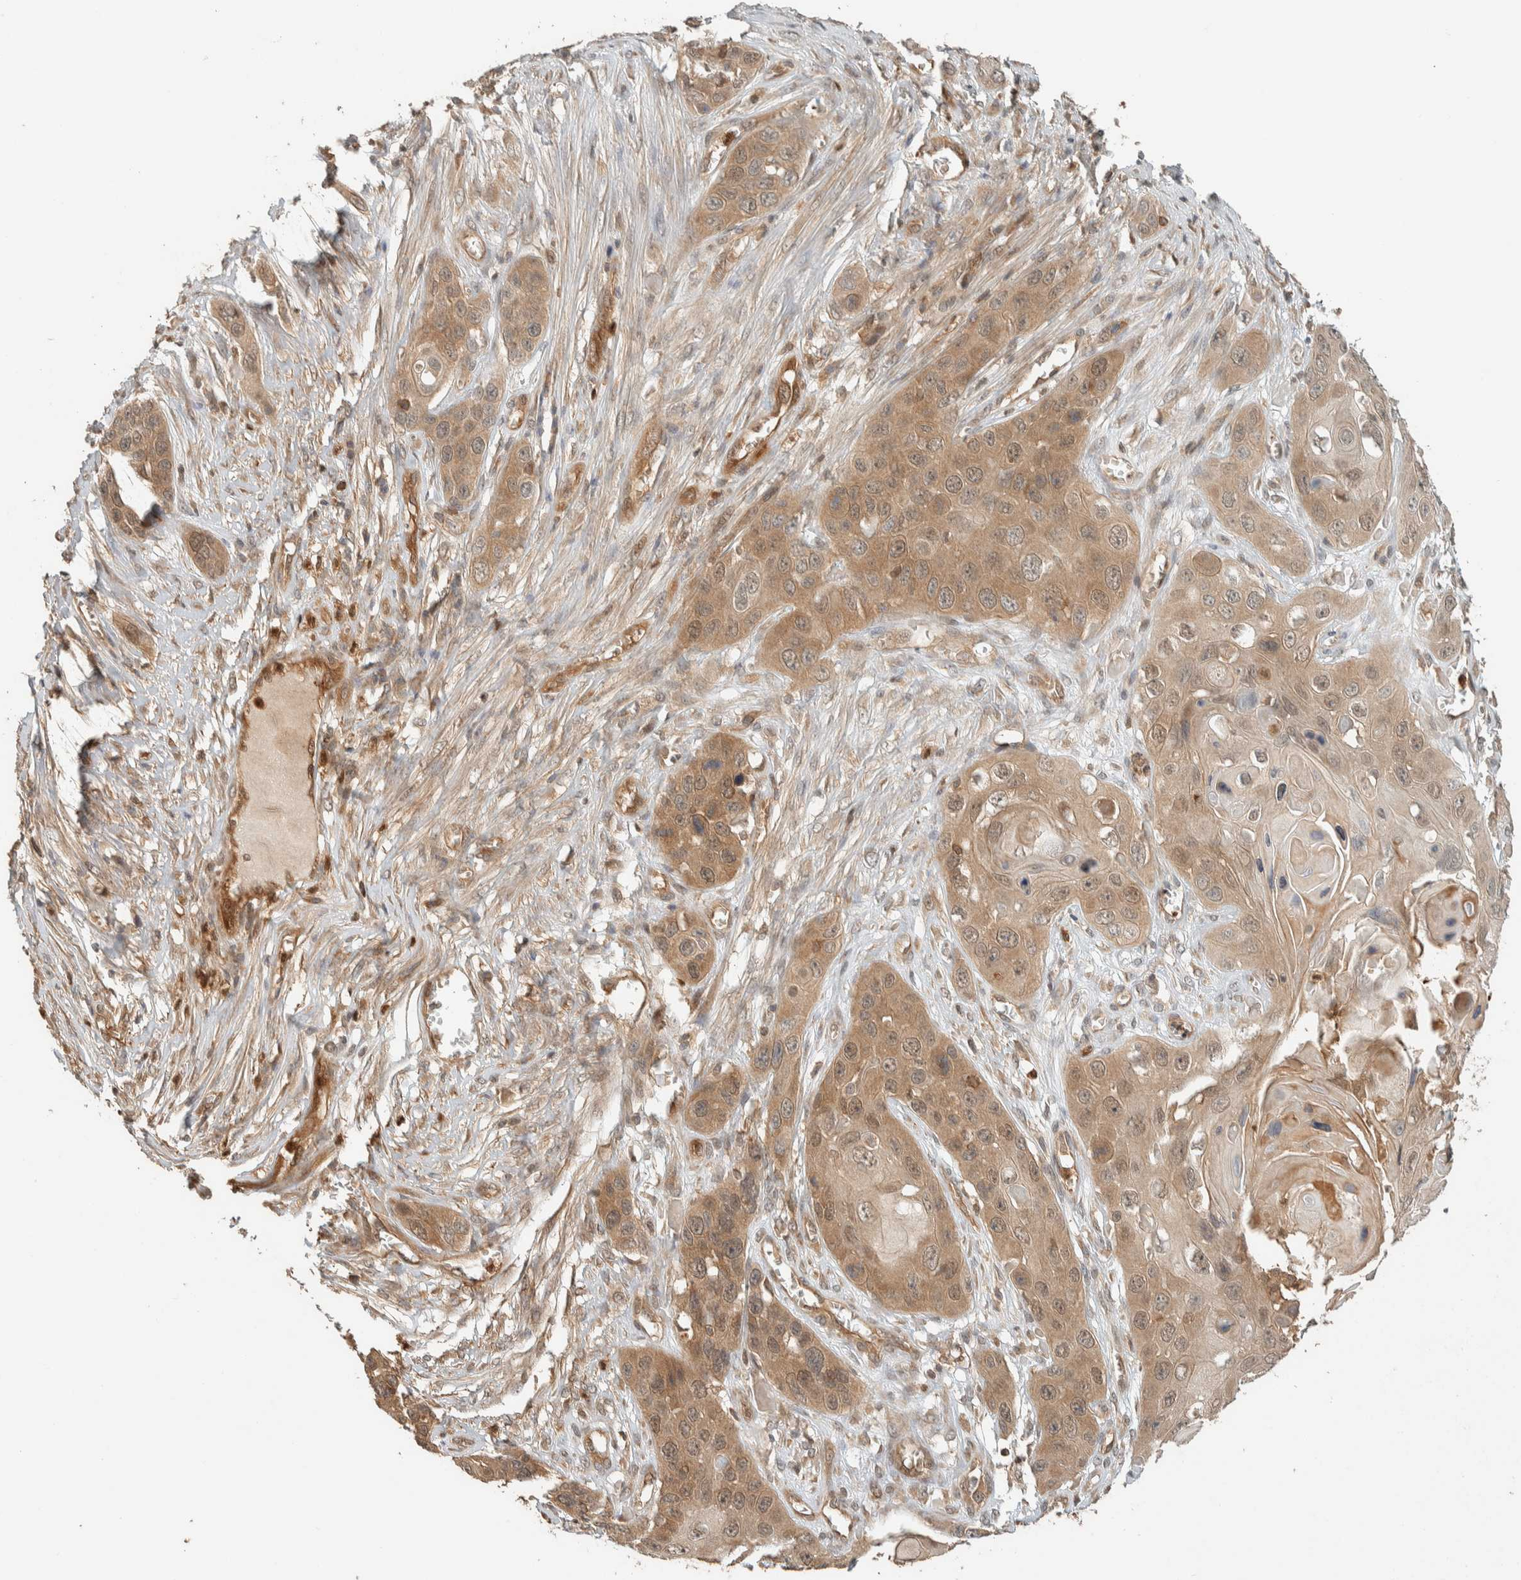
{"staining": {"intensity": "moderate", "quantity": ">75%", "location": "cytoplasmic/membranous"}, "tissue": "skin cancer", "cell_type": "Tumor cells", "image_type": "cancer", "snomed": [{"axis": "morphology", "description": "Squamous cell carcinoma, NOS"}, {"axis": "topography", "description": "Skin"}], "caption": "A high-resolution photomicrograph shows IHC staining of skin cancer (squamous cell carcinoma), which displays moderate cytoplasmic/membranous staining in approximately >75% of tumor cells. (Brightfield microscopy of DAB IHC at high magnification).", "gene": "ADSS2", "patient": {"sex": "male", "age": 55}}